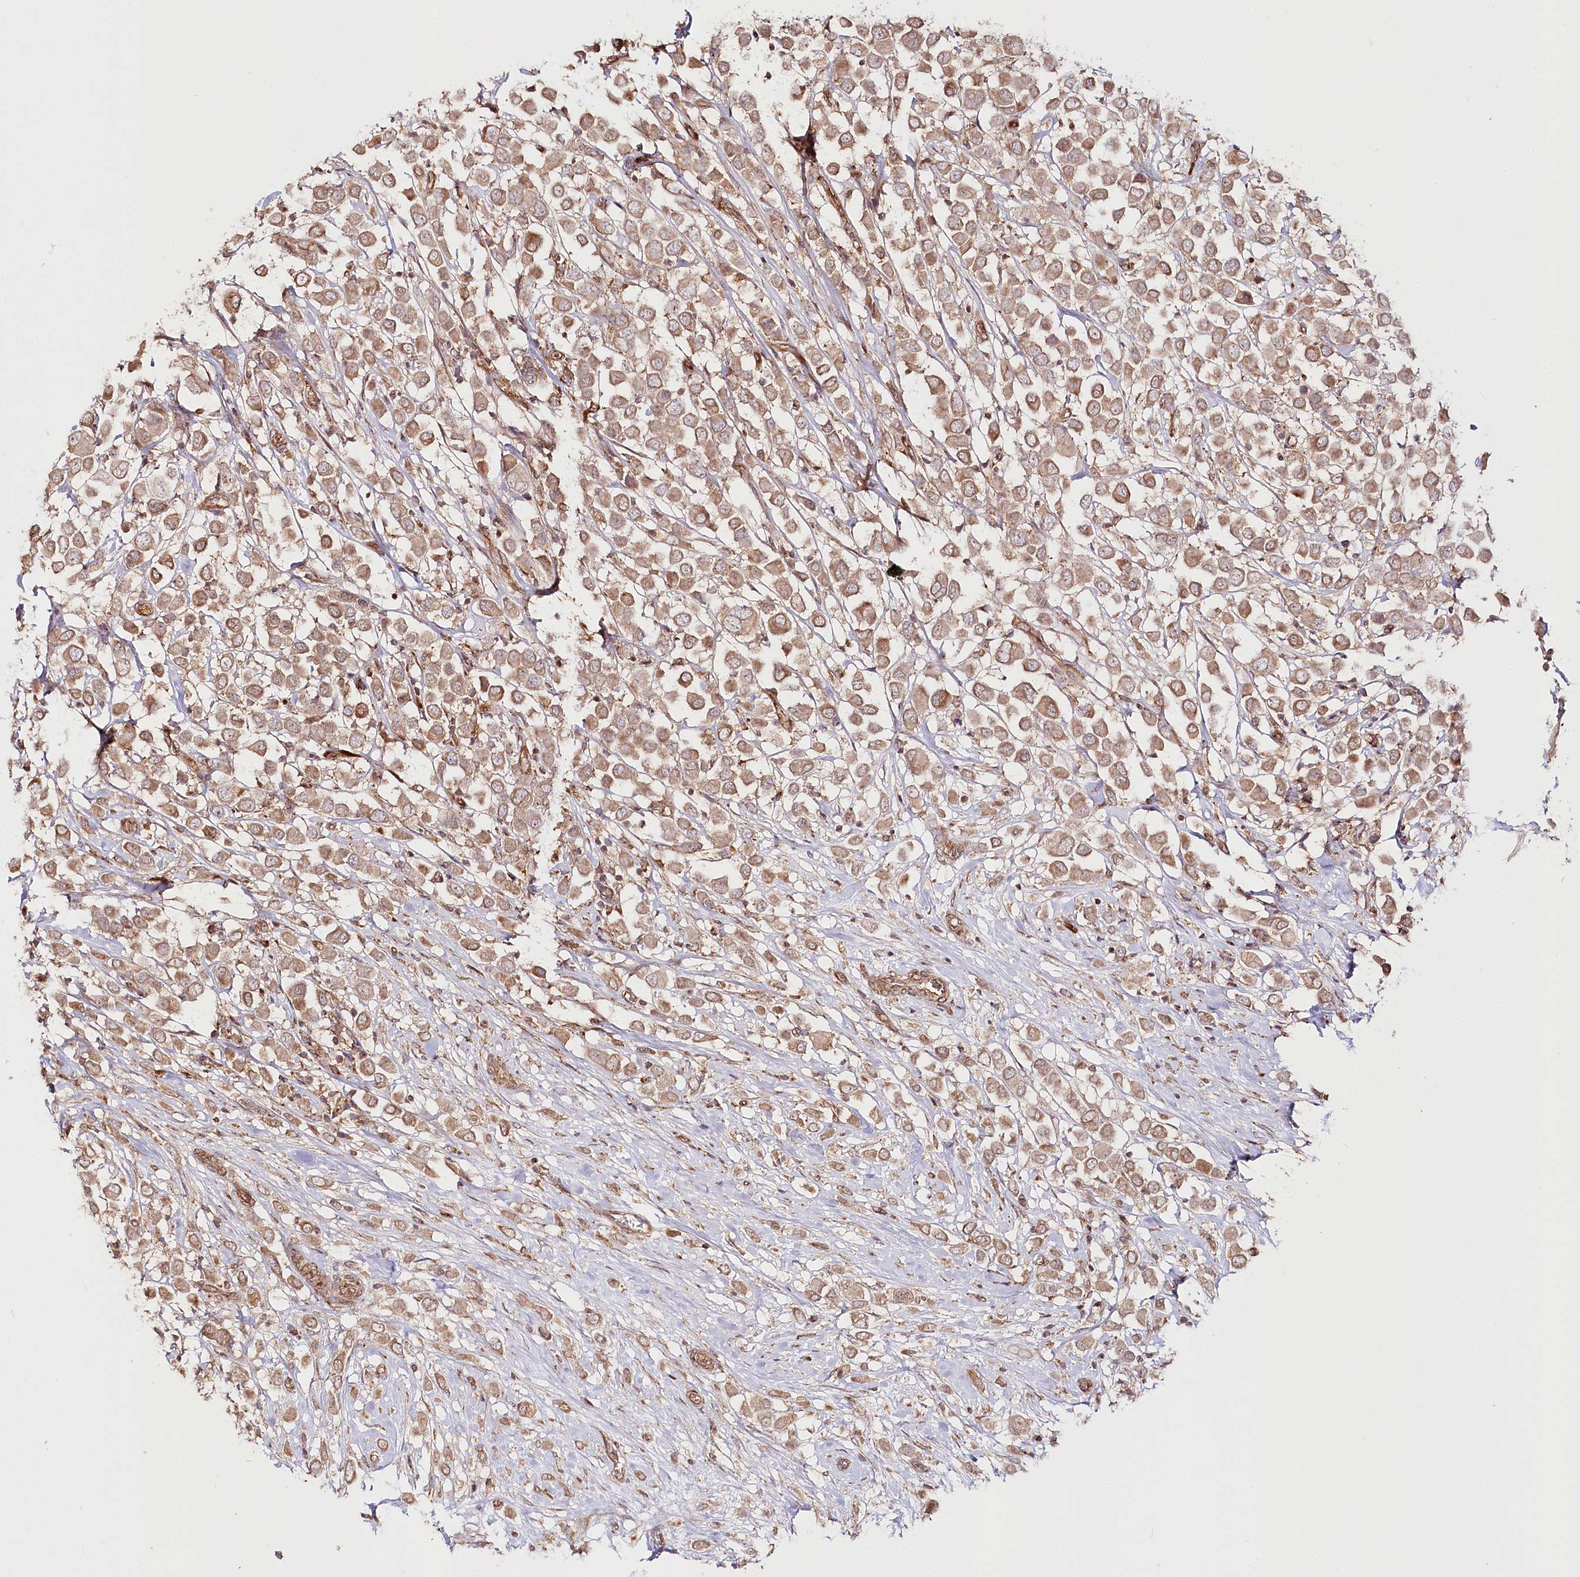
{"staining": {"intensity": "moderate", "quantity": ">75%", "location": "cytoplasmic/membranous"}, "tissue": "breast cancer", "cell_type": "Tumor cells", "image_type": "cancer", "snomed": [{"axis": "morphology", "description": "Duct carcinoma"}, {"axis": "topography", "description": "Breast"}], "caption": "This is a histology image of immunohistochemistry (IHC) staining of breast cancer (invasive ductal carcinoma), which shows moderate expression in the cytoplasmic/membranous of tumor cells.", "gene": "OTUD4", "patient": {"sex": "female", "age": 61}}